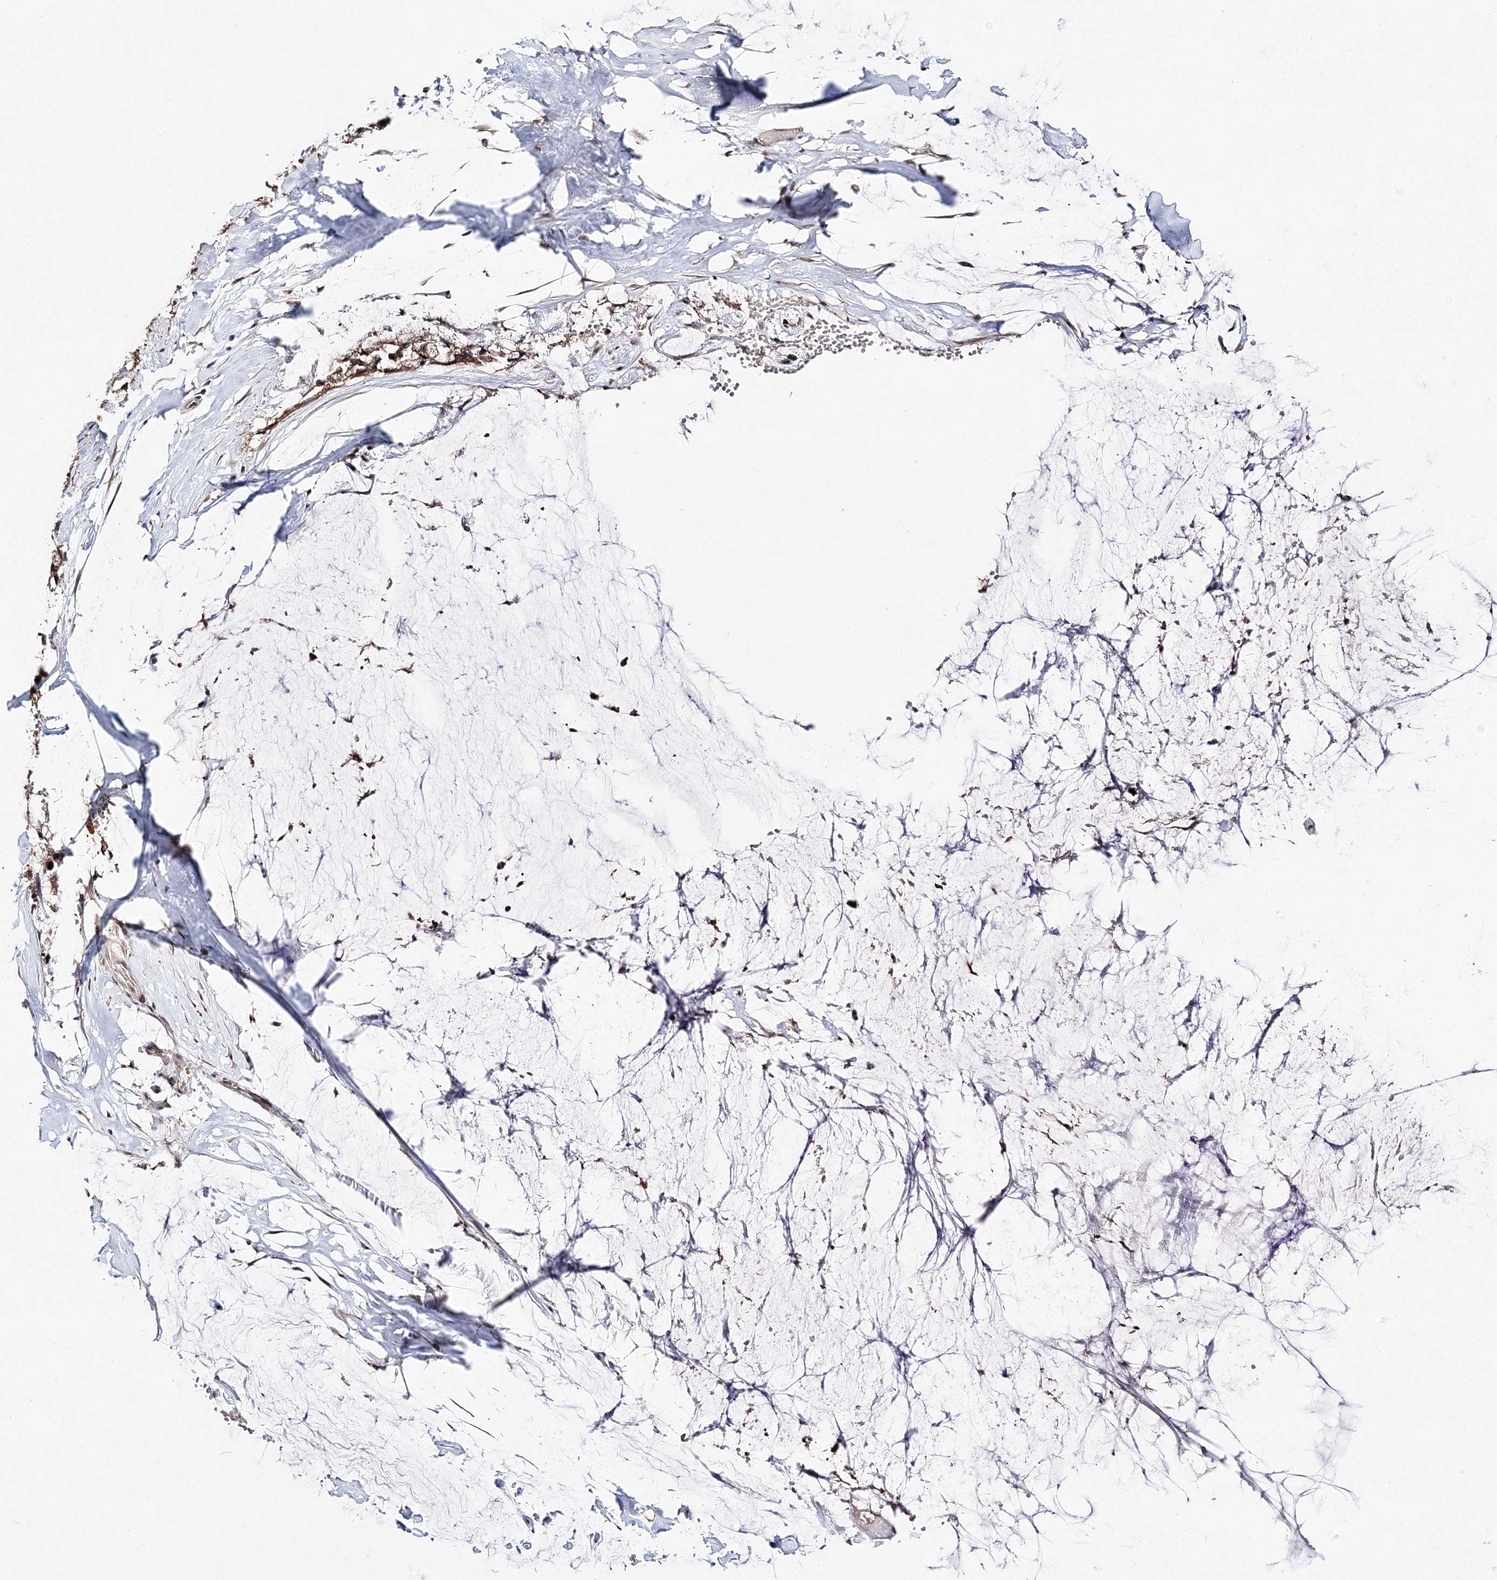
{"staining": {"intensity": "moderate", "quantity": ">75%", "location": "cytoplasmic/membranous"}, "tissue": "ovarian cancer", "cell_type": "Tumor cells", "image_type": "cancer", "snomed": [{"axis": "morphology", "description": "Cystadenocarcinoma, mucinous, NOS"}, {"axis": "topography", "description": "Ovary"}], "caption": "Brown immunohistochemical staining in human mucinous cystadenocarcinoma (ovarian) demonstrates moderate cytoplasmic/membranous staining in approximately >75% of tumor cells.", "gene": "NIF3L1", "patient": {"sex": "female", "age": 39}}